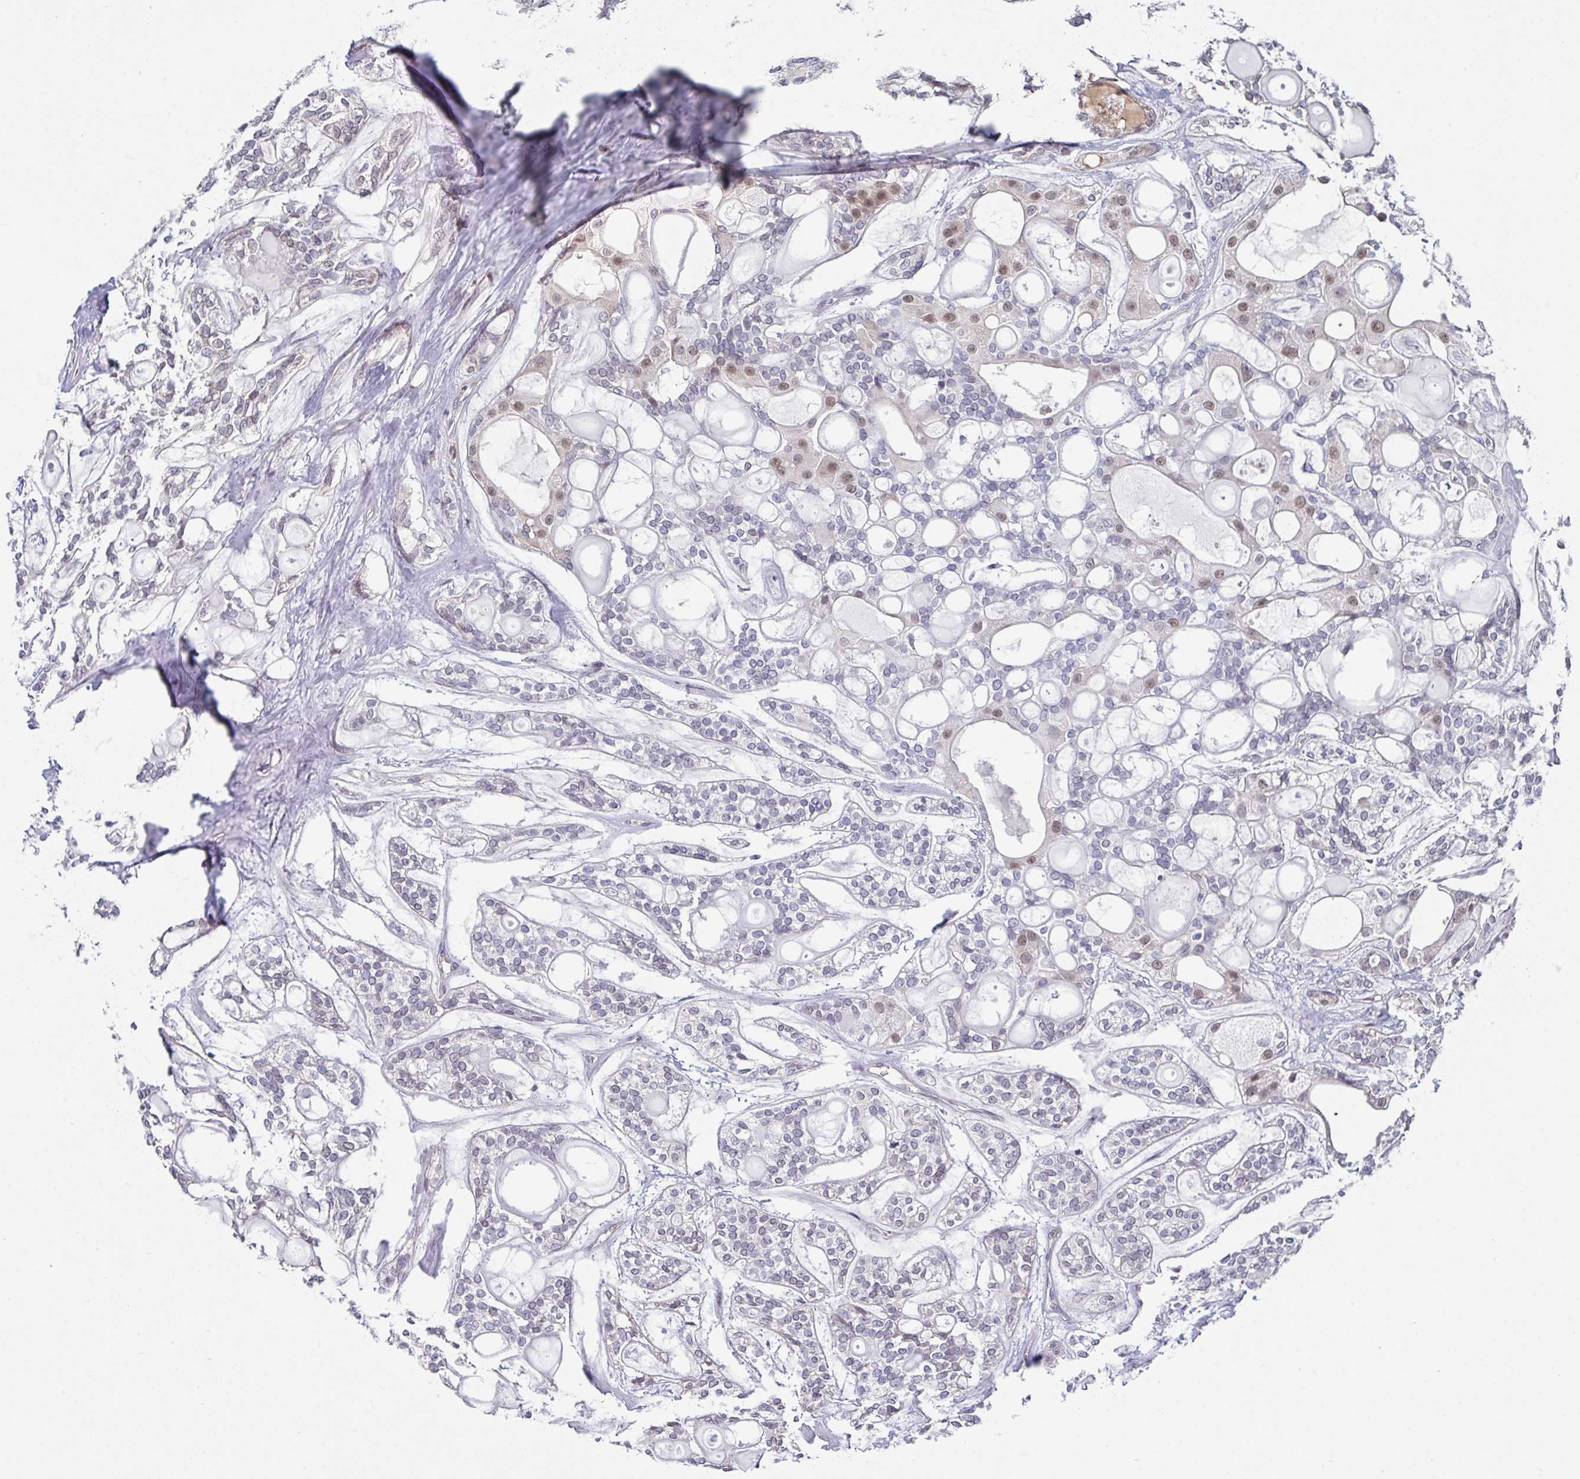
{"staining": {"intensity": "moderate", "quantity": "<25%", "location": "nuclear"}, "tissue": "head and neck cancer", "cell_type": "Tumor cells", "image_type": "cancer", "snomed": [{"axis": "morphology", "description": "Adenocarcinoma, NOS"}, {"axis": "topography", "description": "Head-Neck"}], "caption": "The photomicrograph demonstrates a brown stain indicating the presence of a protein in the nuclear of tumor cells in adenocarcinoma (head and neck).", "gene": "TMED5", "patient": {"sex": "male", "age": 66}}